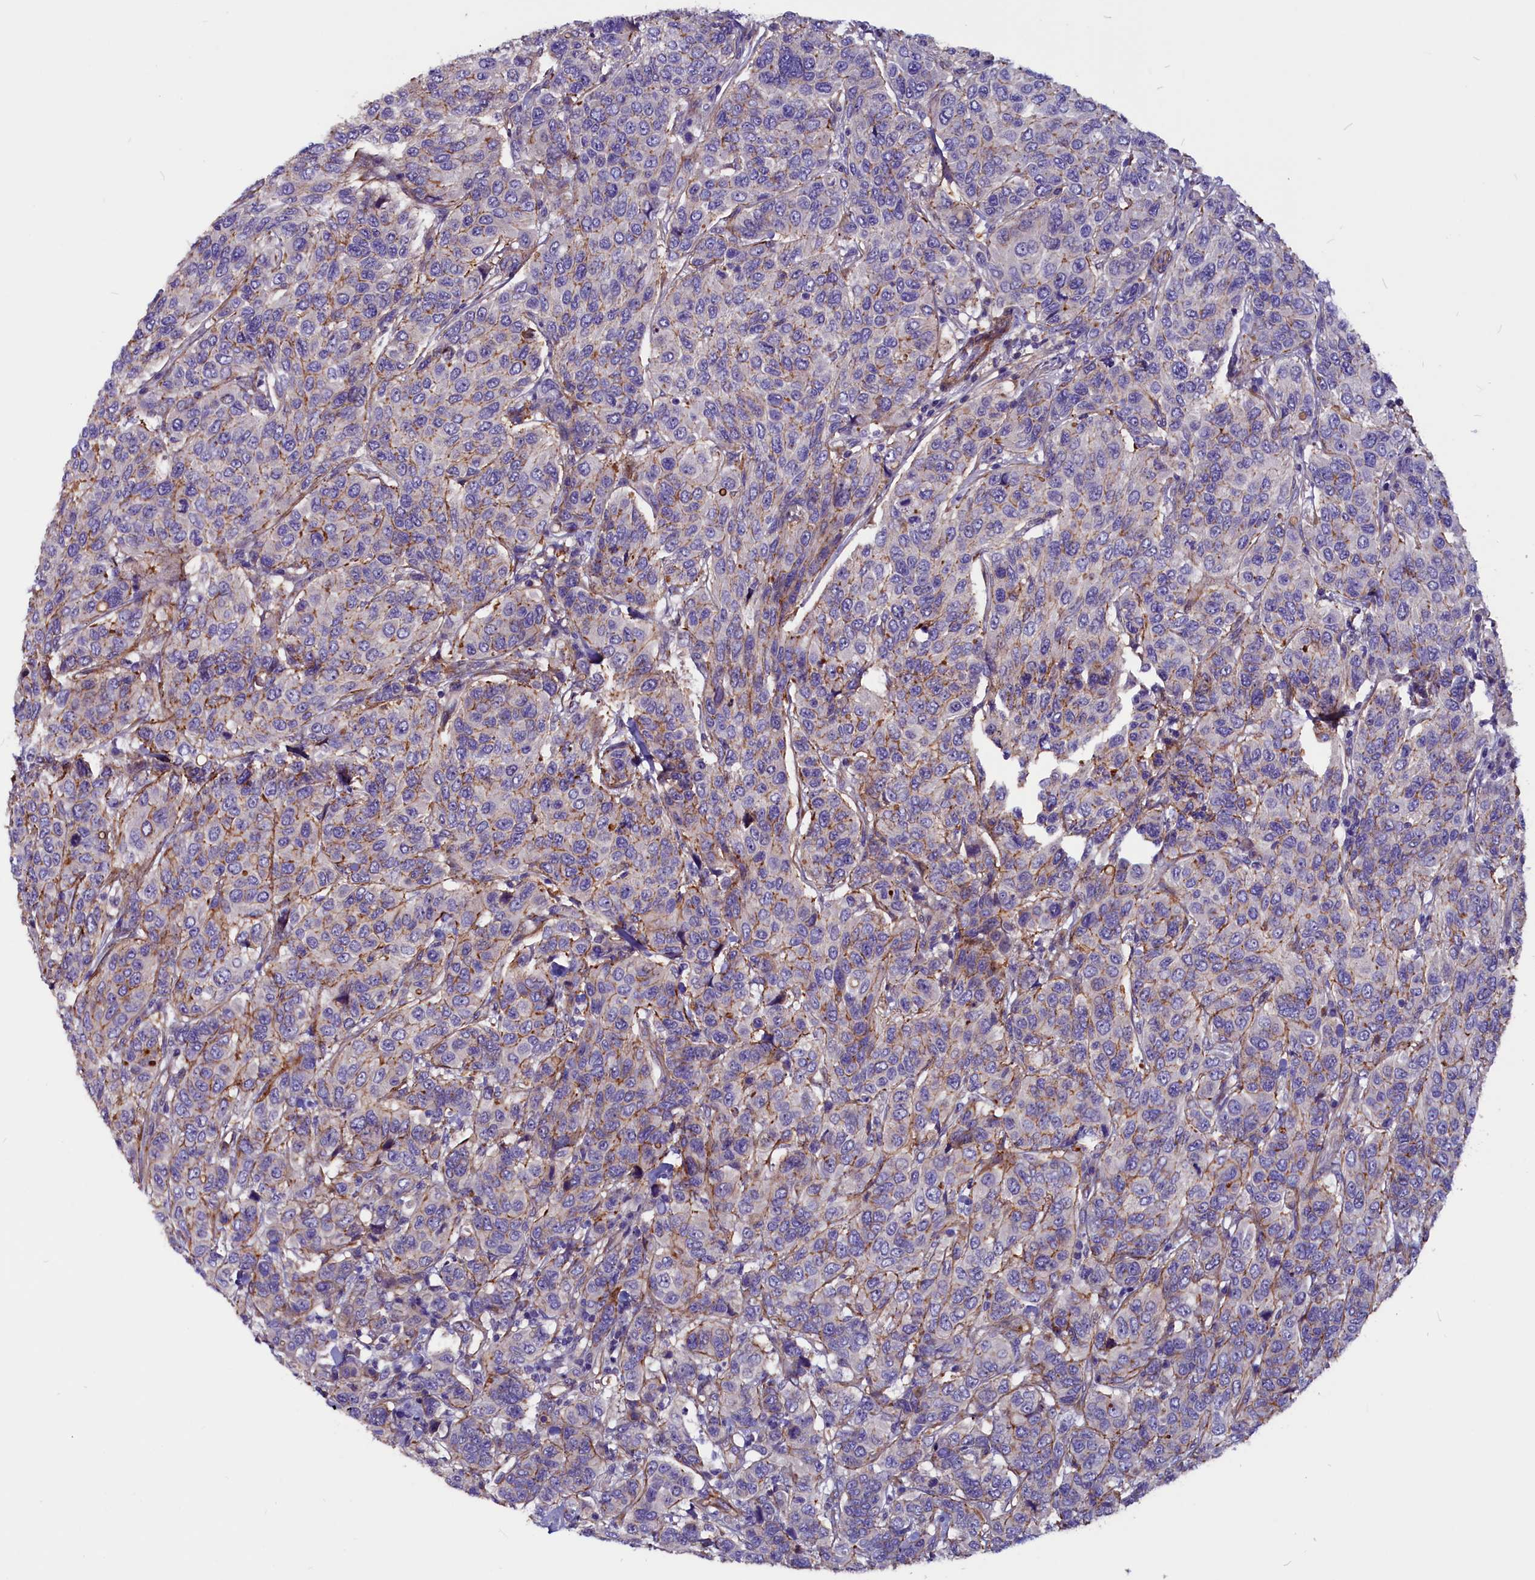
{"staining": {"intensity": "moderate", "quantity": "<25%", "location": "cytoplasmic/membranous"}, "tissue": "breast cancer", "cell_type": "Tumor cells", "image_type": "cancer", "snomed": [{"axis": "morphology", "description": "Duct carcinoma"}, {"axis": "topography", "description": "Breast"}], "caption": "Breast intraductal carcinoma stained with a protein marker displays moderate staining in tumor cells.", "gene": "ZNF749", "patient": {"sex": "female", "age": 55}}